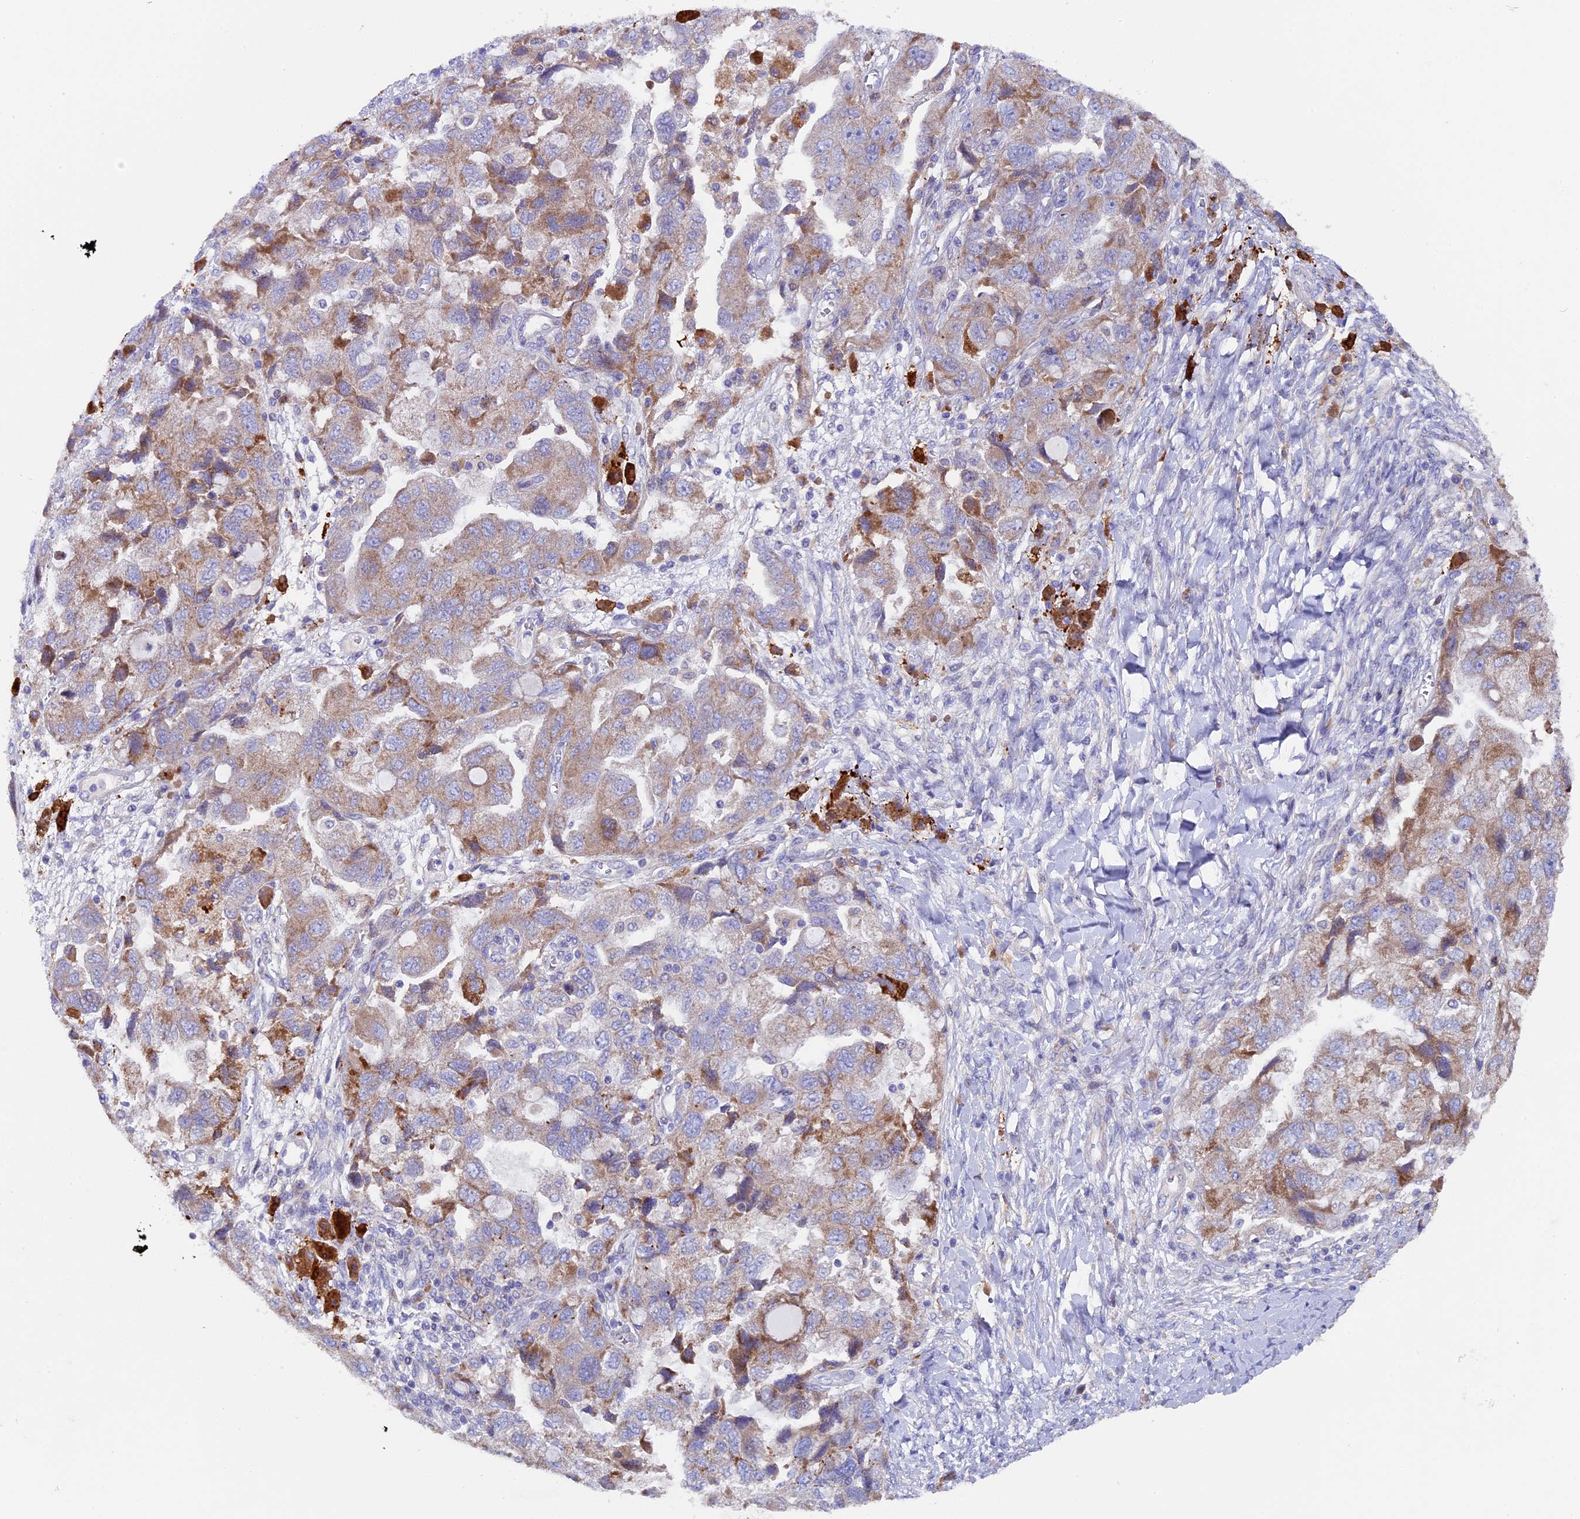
{"staining": {"intensity": "moderate", "quantity": "25%-75%", "location": "cytoplasmic/membranous"}, "tissue": "ovarian cancer", "cell_type": "Tumor cells", "image_type": "cancer", "snomed": [{"axis": "morphology", "description": "Carcinoma, NOS"}, {"axis": "morphology", "description": "Cystadenocarcinoma, serous, NOS"}, {"axis": "topography", "description": "Ovary"}], "caption": "Immunohistochemical staining of human ovarian cancer (serous cystadenocarcinoma) reveals medium levels of moderate cytoplasmic/membranous expression in approximately 25%-75% of tumor cells.", "gene": "PIGU", "patient": {"sex": "female", "age": 69}}